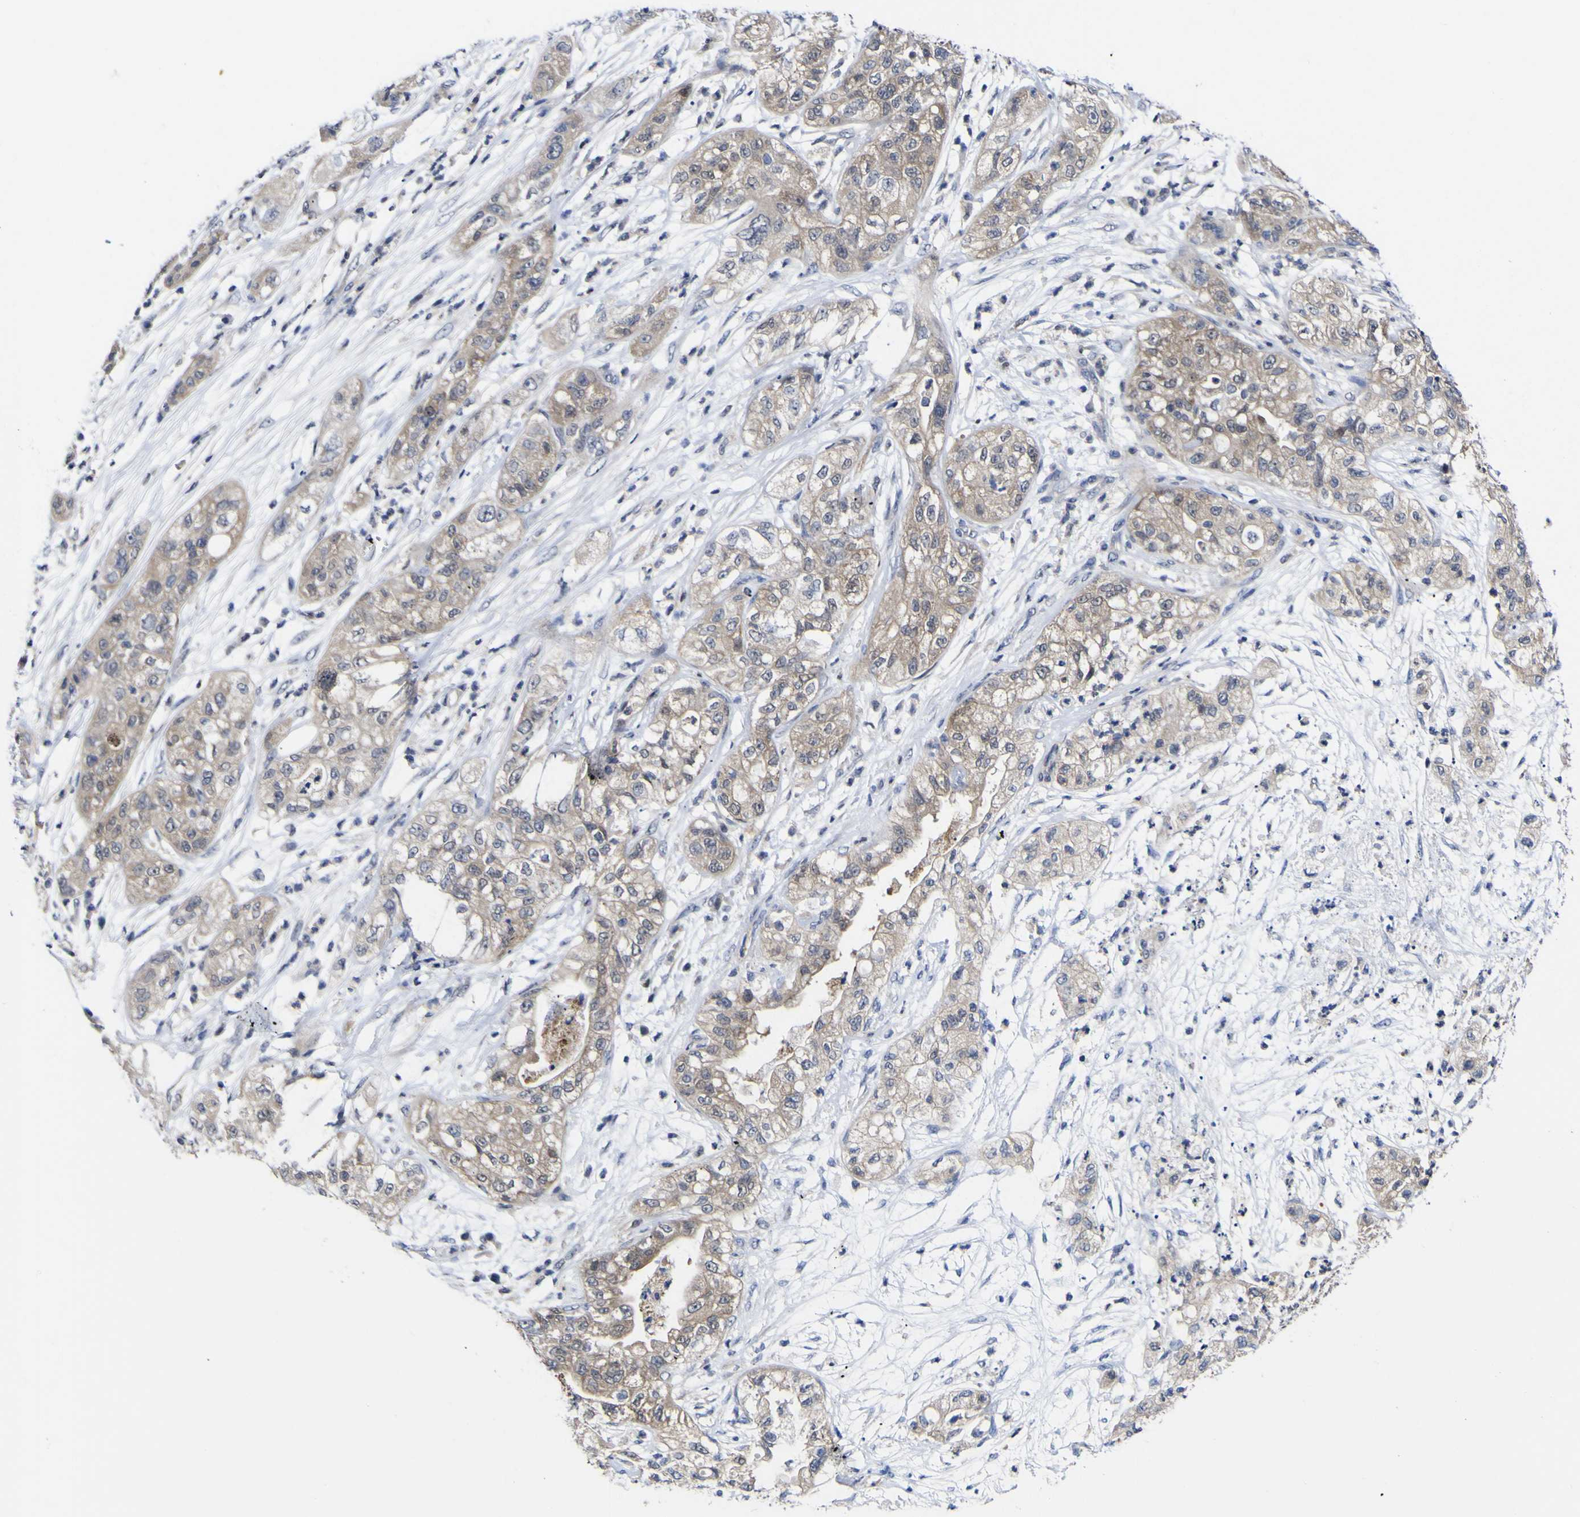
{"staining": {"intensity": "weak", "quantity": ">75%", "location": "cytoplasmic/membranous"}, "tissue": "pancreatic cancer", "cell_type": "Tumor cells", "image_type": "cancer", "snomed": [{"axis": "morphology", "description": "Adenocarcinoma, NOS"}, {"axis": "topography", "description": "Pancreas"}], "caption": "Weak cytoplasmic/membranous positivity is present in about >75% of tumor cells in pancreatic cancer (adenocarcinoma).", "gene": "CASP6", "patient": {"sex": "female", "age": 78}}